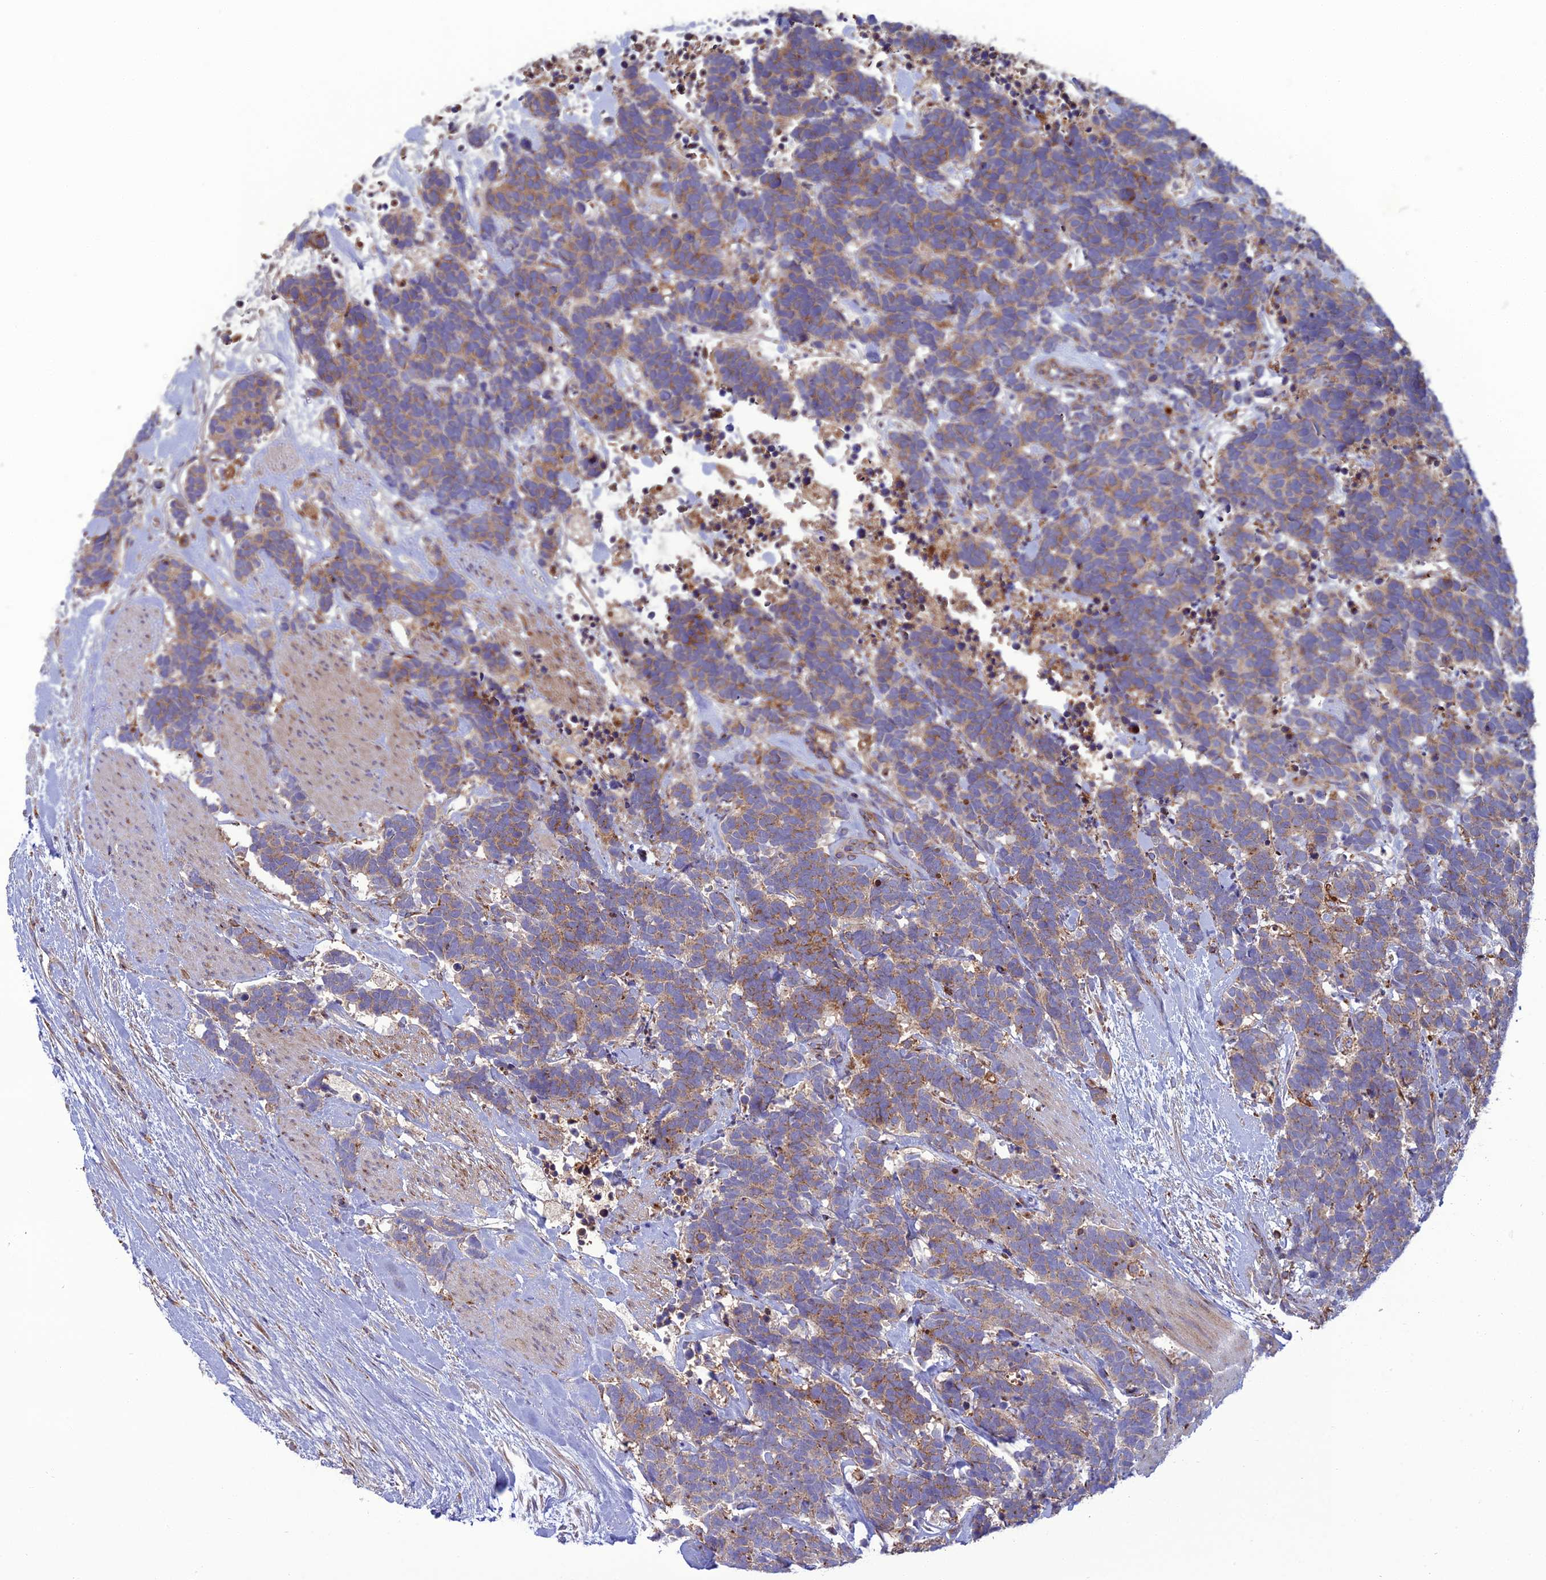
{"staining": {"intensity": "weak", "quantity": ">75%", "location": "cytoplasmic/membranous"}, "tissue": "carcinoid", "cell_type": "Tumor cells", "image_type": "cancer", "snomed": [{"axis": "morphology", "description": "Carcinoma, NOS"}, {"axis": "morphology", "description": "Carcinoid, malignant, NOS"}, {"axis": "topography", "description": "Prostate"}], "caption": "A high-resolution photomicrograph shows IHC staining of carcinoma, which exhibits weak cytoplasmic/membranous expression in about >75% of tumor cells.", "gene": "LNPEP", "patient": {"sex": "male", "age": 57}}